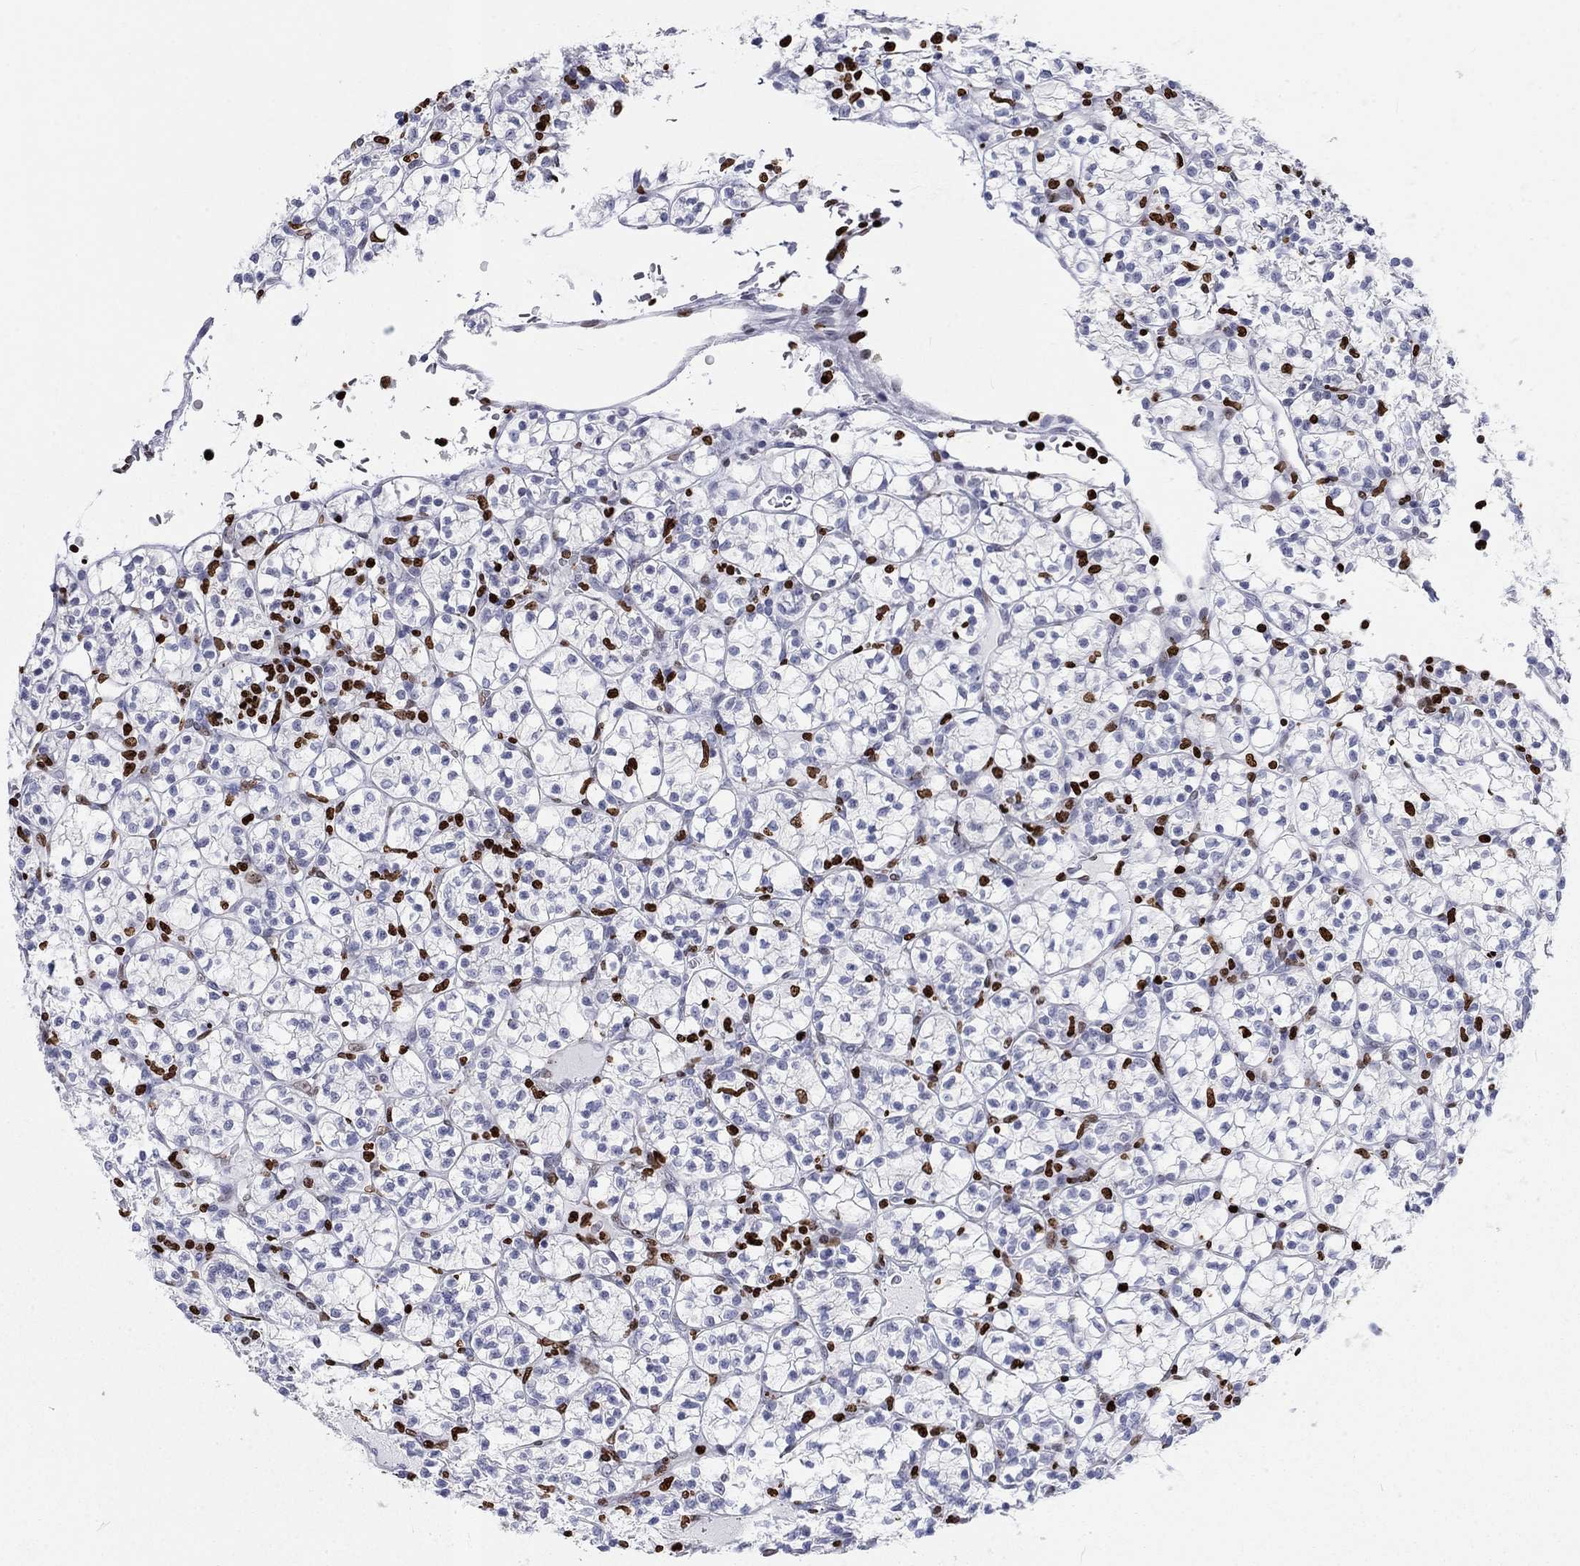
{"staining": {"intensity": "strong", "quantity": "<25%", "location": "nuclear"}, "tissue": "renal cancer", "cell_type": "Tumor cells", "image_type": "cancer", "snomed": [{"axis": "morphology", "description": "Adenocarcinoma, NOS"}, {"axis": "topography", "description": "Kidney"}], "caption": "This histopathology image exhibits immunohistochemistry (IHC) staining of renal adenocarcinoma, with medium strong nuclear staining in about <25% of tumor cells.", "gene": "H1-5", "patient": {"sex": "female", "age": 89}}